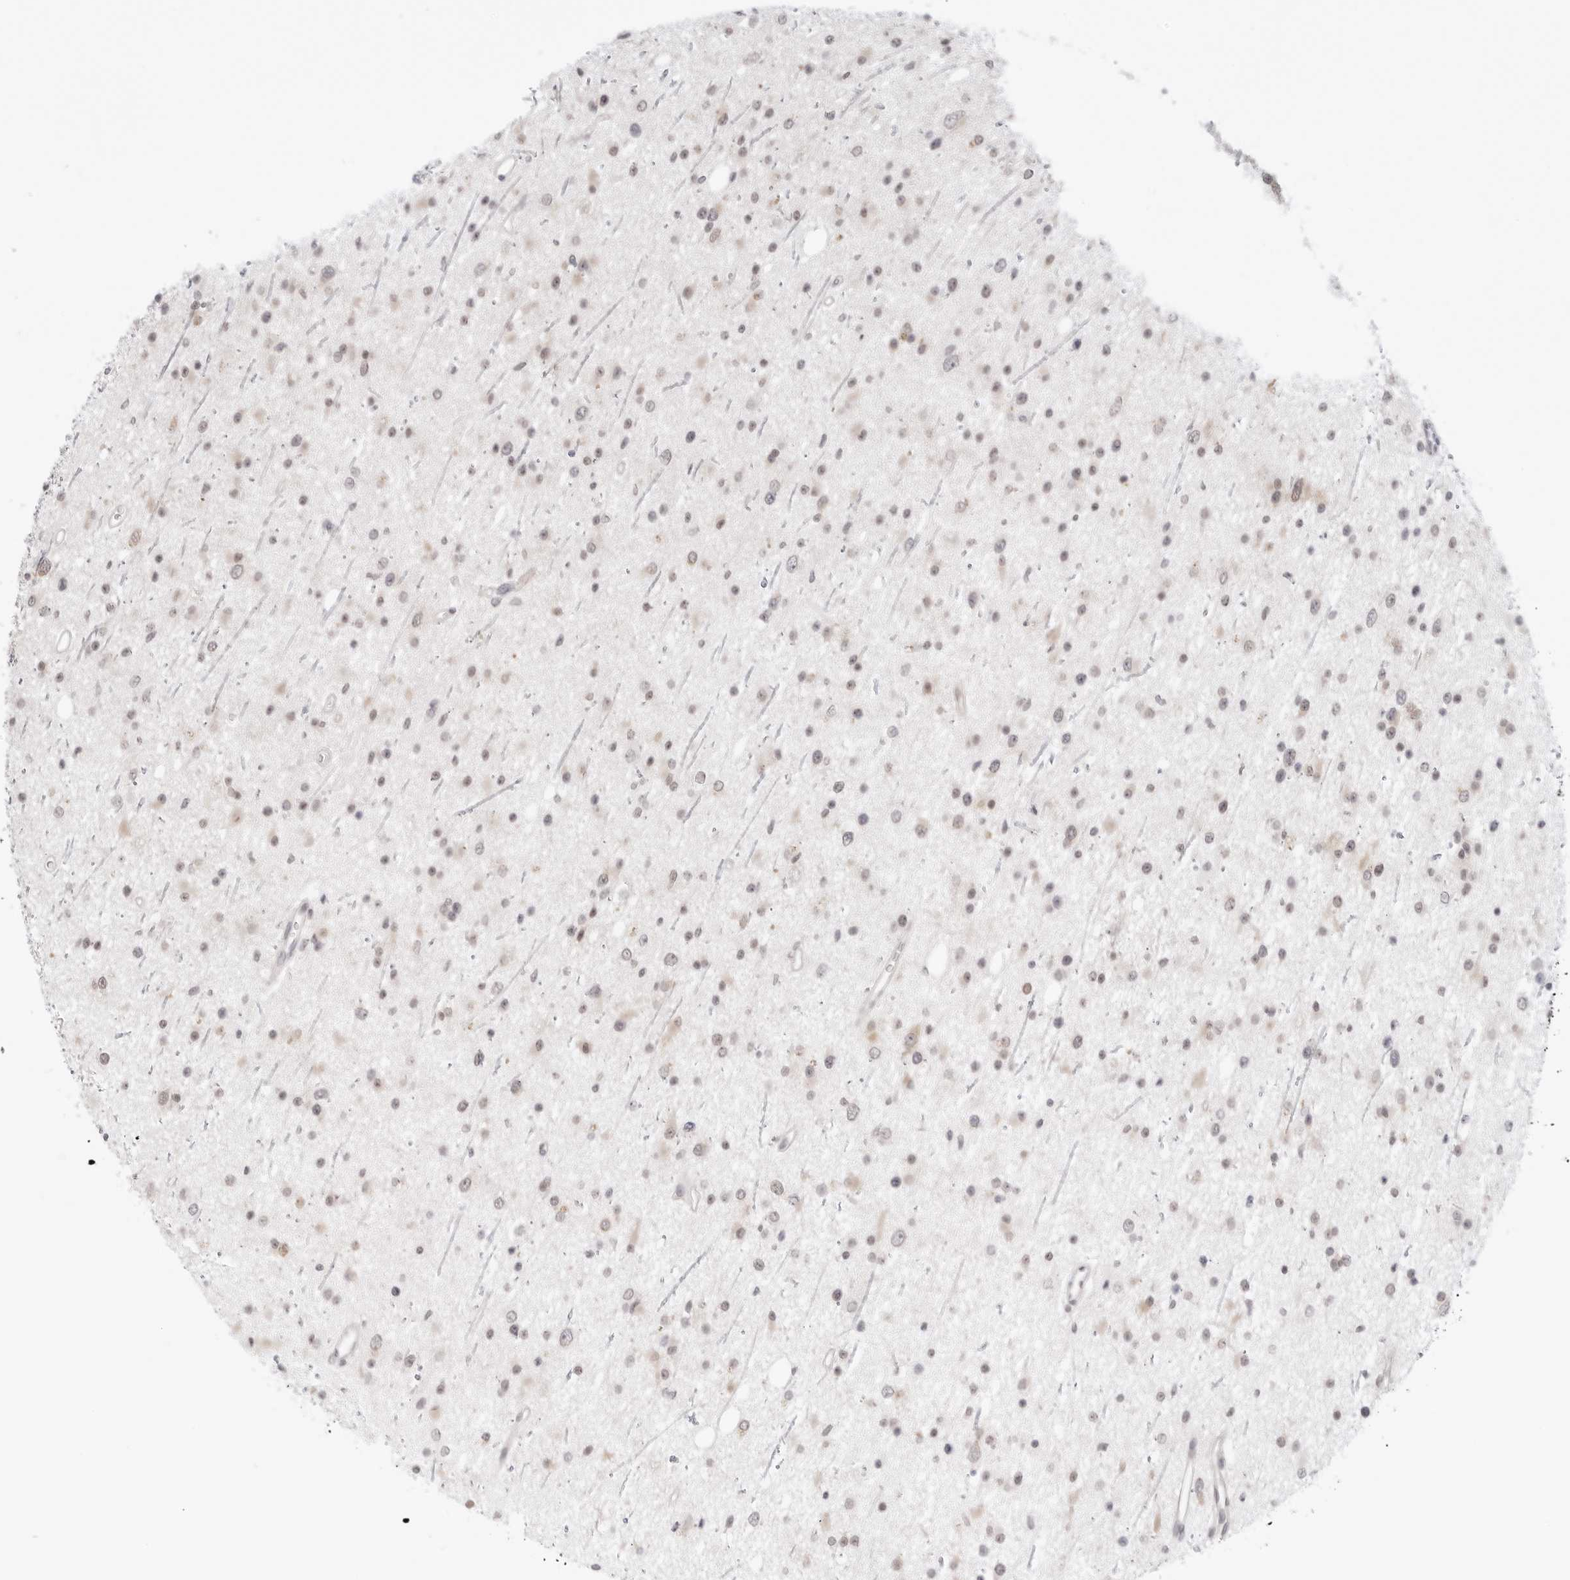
{"staining": {"intensity": "weak", "quantity": "25%-75%", "location": "nuclear"}, "tissue": "glioma", "cell_type": "Tumor cells", "image_type": "cancer", "snomed": [{"axis": "morphology", "description": "Glioma, malignant, Low grade"}, {"axis": "topography", "description": "Cerebral cortex"}], "caption": "Protein analysis of glioma tissue displays weak nuclear staining in about 25%-75% of tumor cells. The protein of interest is shown in brown color, while the nuclei are stained blue.", "gene": "NUDC", "patient": {"sex": "female", "age": 39}}